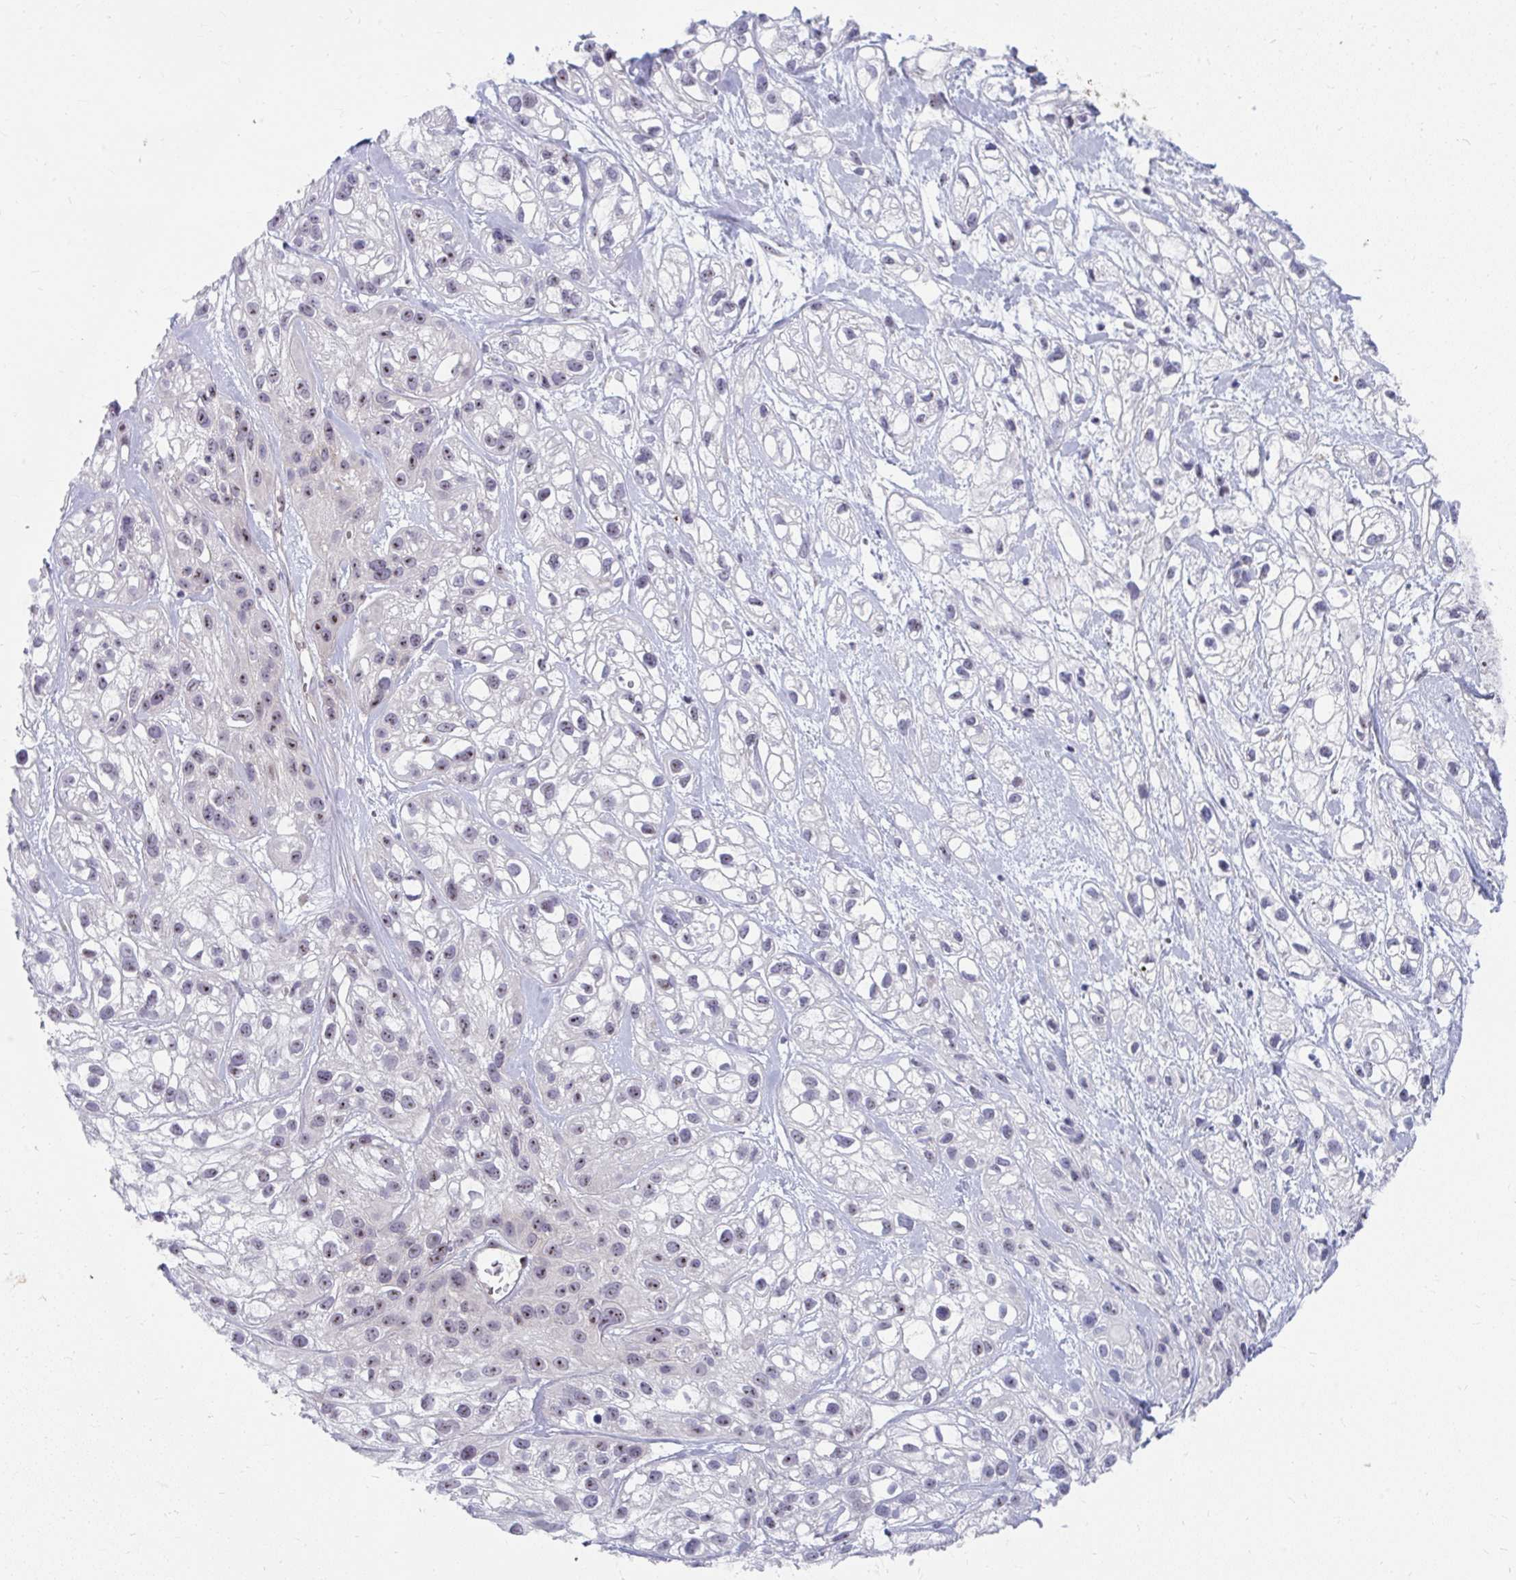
{"staining": {"intensity": "moderate", "quantity": "<25%", "location": "nuclear"}, "tissue": "skin cancer", "cell_type": "Tumor cells", "image_type": "cancer", "snomed": [{"axis": "morphology", "description": "Squamous cell carcinoma, NOS"}, {"axis": "topography", "description": "Skin"}], "caption": "Immunohistochemistry (IHC) of human skin cancer (squamous cell carcinoma) exhibits low levels of moderate nuclear expression in about <25% of tumor cells.", "gene": "MUS81", "patient": {"sex": "male", "age": 82}}